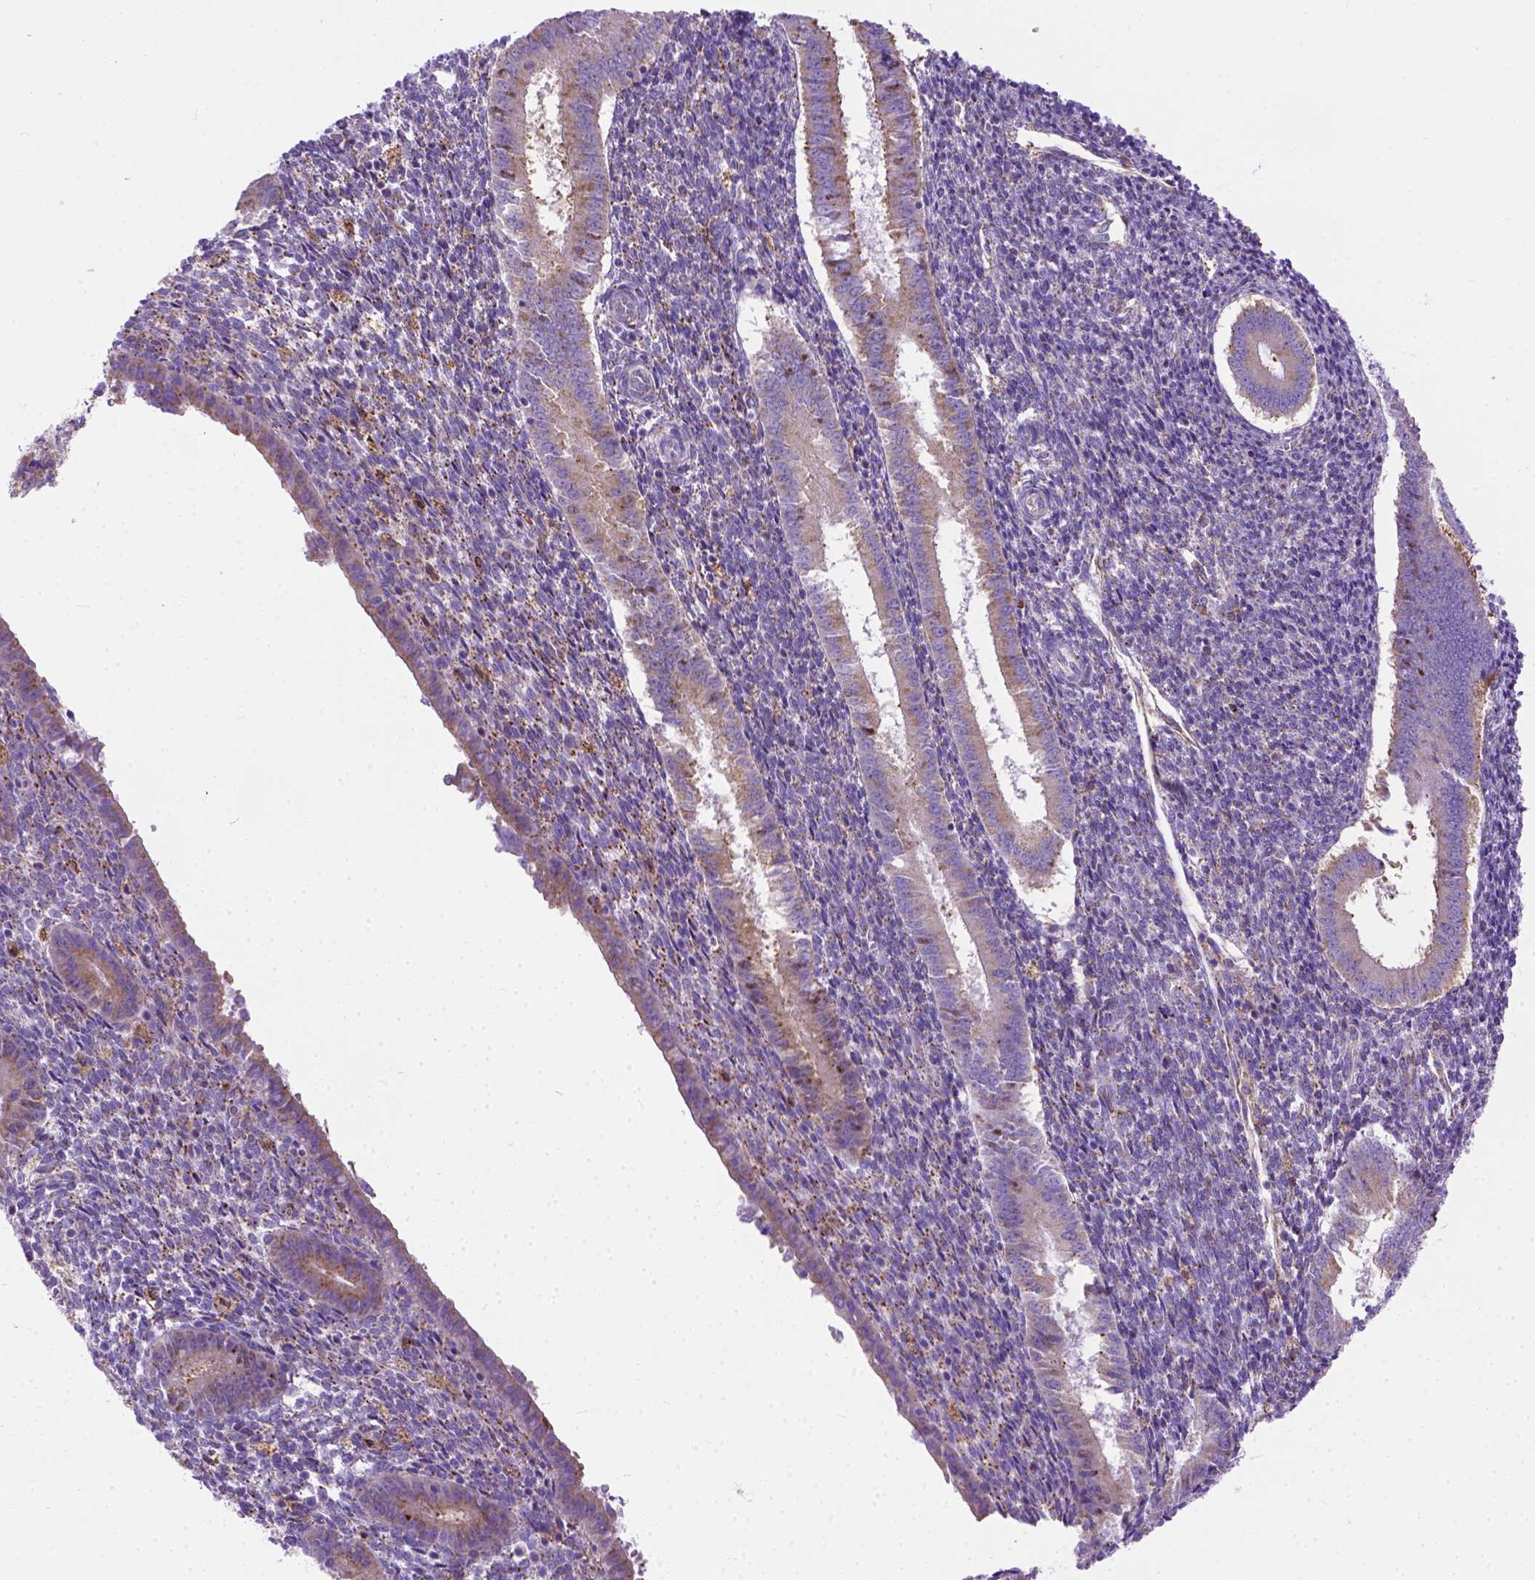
{"staining": {"intensity": "negative", "quantity": "none", "location": "none"}, "tissue": "endometrium", "cell_type": "Cells in endometrial stroma", "image_type": "normal", "snomed": [{"axis": "morphology", "description": "Normal tissue, NOS"}, {"axis": "topography", "description": "Endometrium"}], "caption": "Image shows no significant protein expression in cells in endometrial stroma of unremarkable endometrium. (Immunohistochemistry (ihc), brightfield microscopy, high magnification).", "gene": "PLK4", "patient": {"sex": "female", "age": 25}}